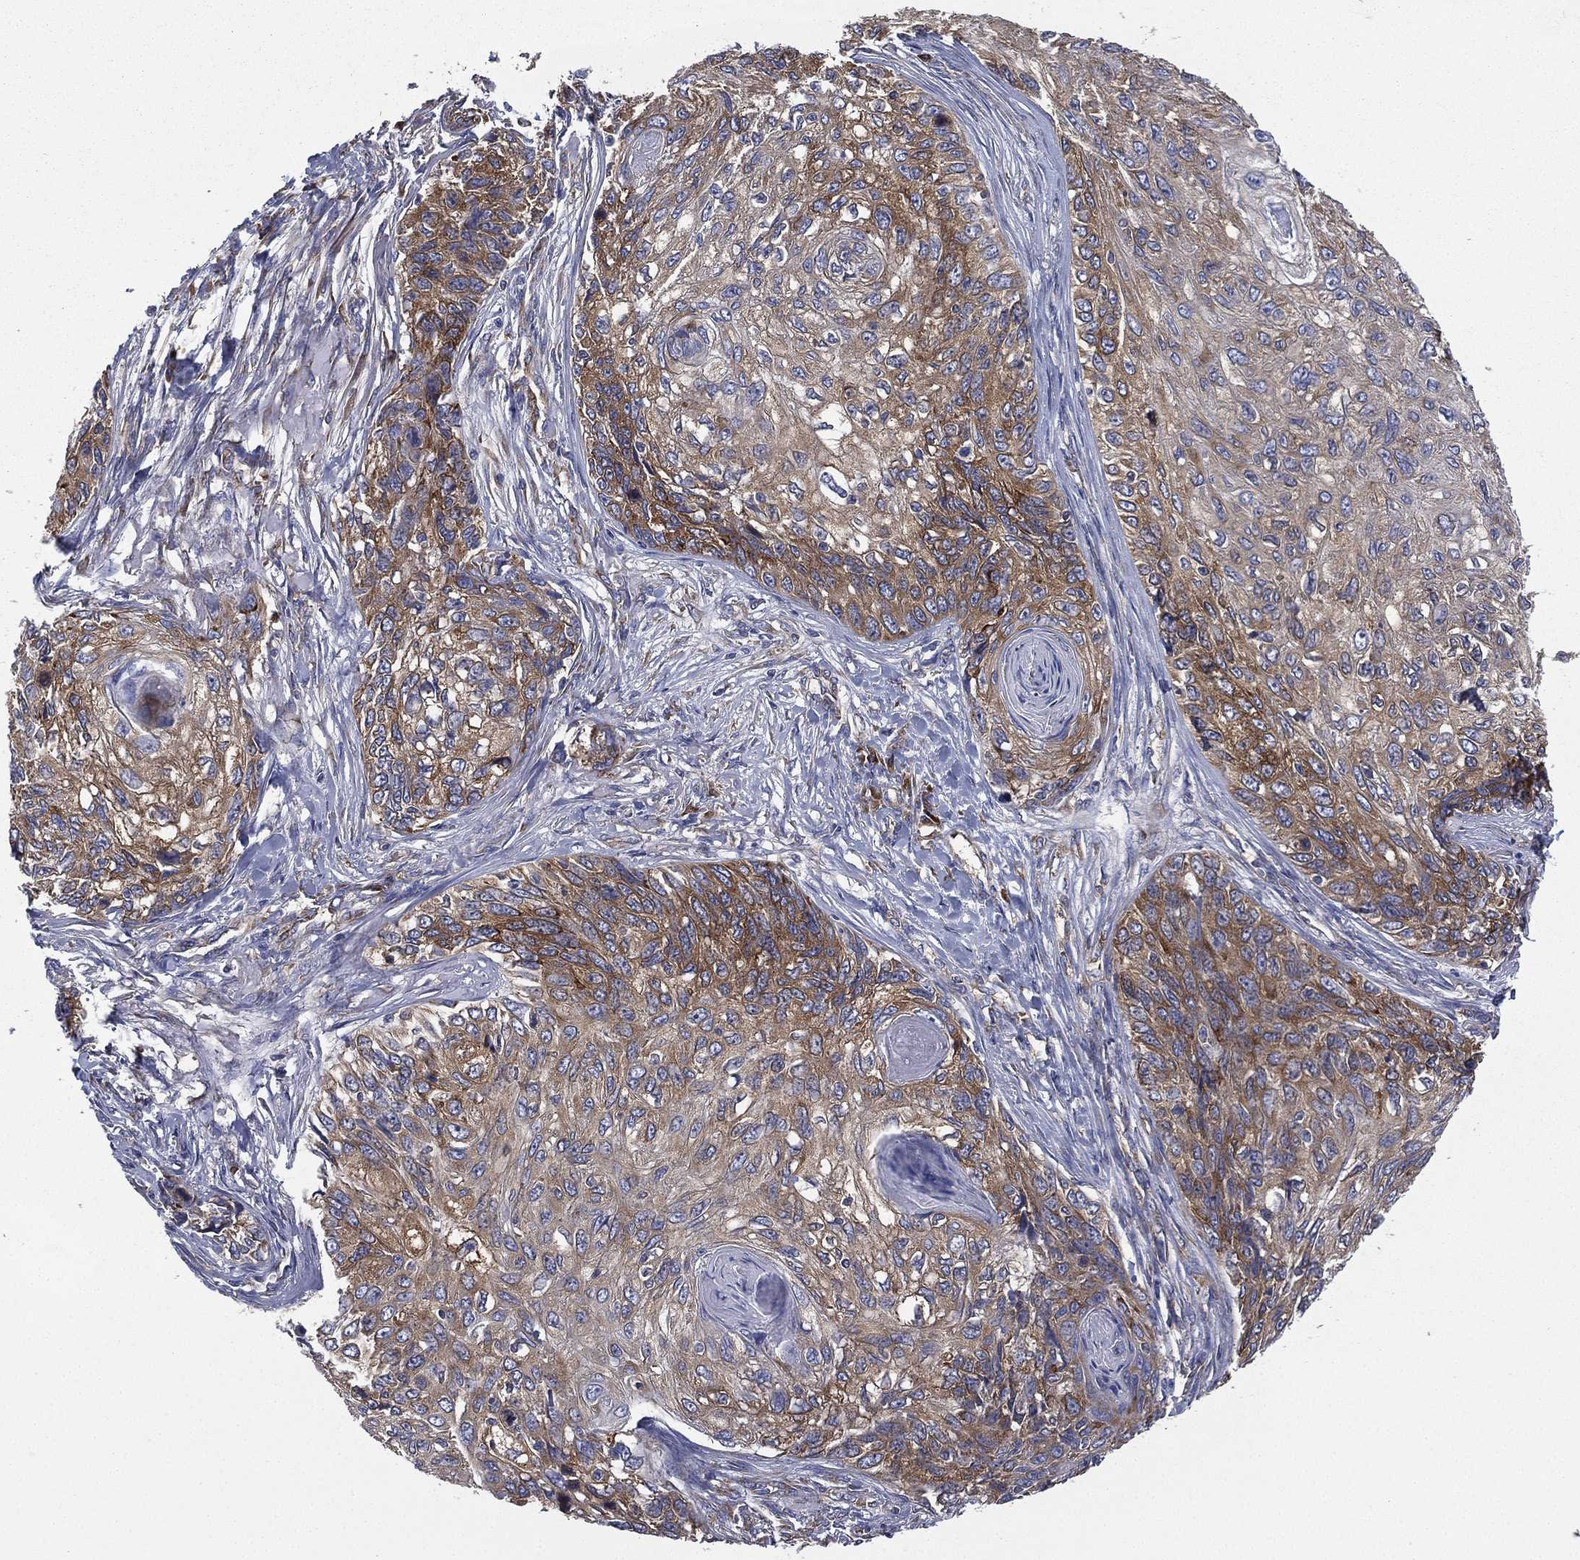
{"staining": {"intensity": "moderate", "quantity": ">75%", "location": "cytoplasmic/membranous"}, "tissue": "skin cancer", "cell_type": "Tumor cells", "image_type": "cancer", "snomed": [{"axis": "morphology", "description": "Squamous cell carcinoma, NOS"}, {"axis": "topography", "description": "Skin"}], "caption": "This is an image of IHC staining of skin cancer (squamous cell carcinoma), which shows moderate positivity in the cytoplasmic/membranous of tumor cells.", "gene": "FARSA", "patient": {"sex": "male", "age": 92}}